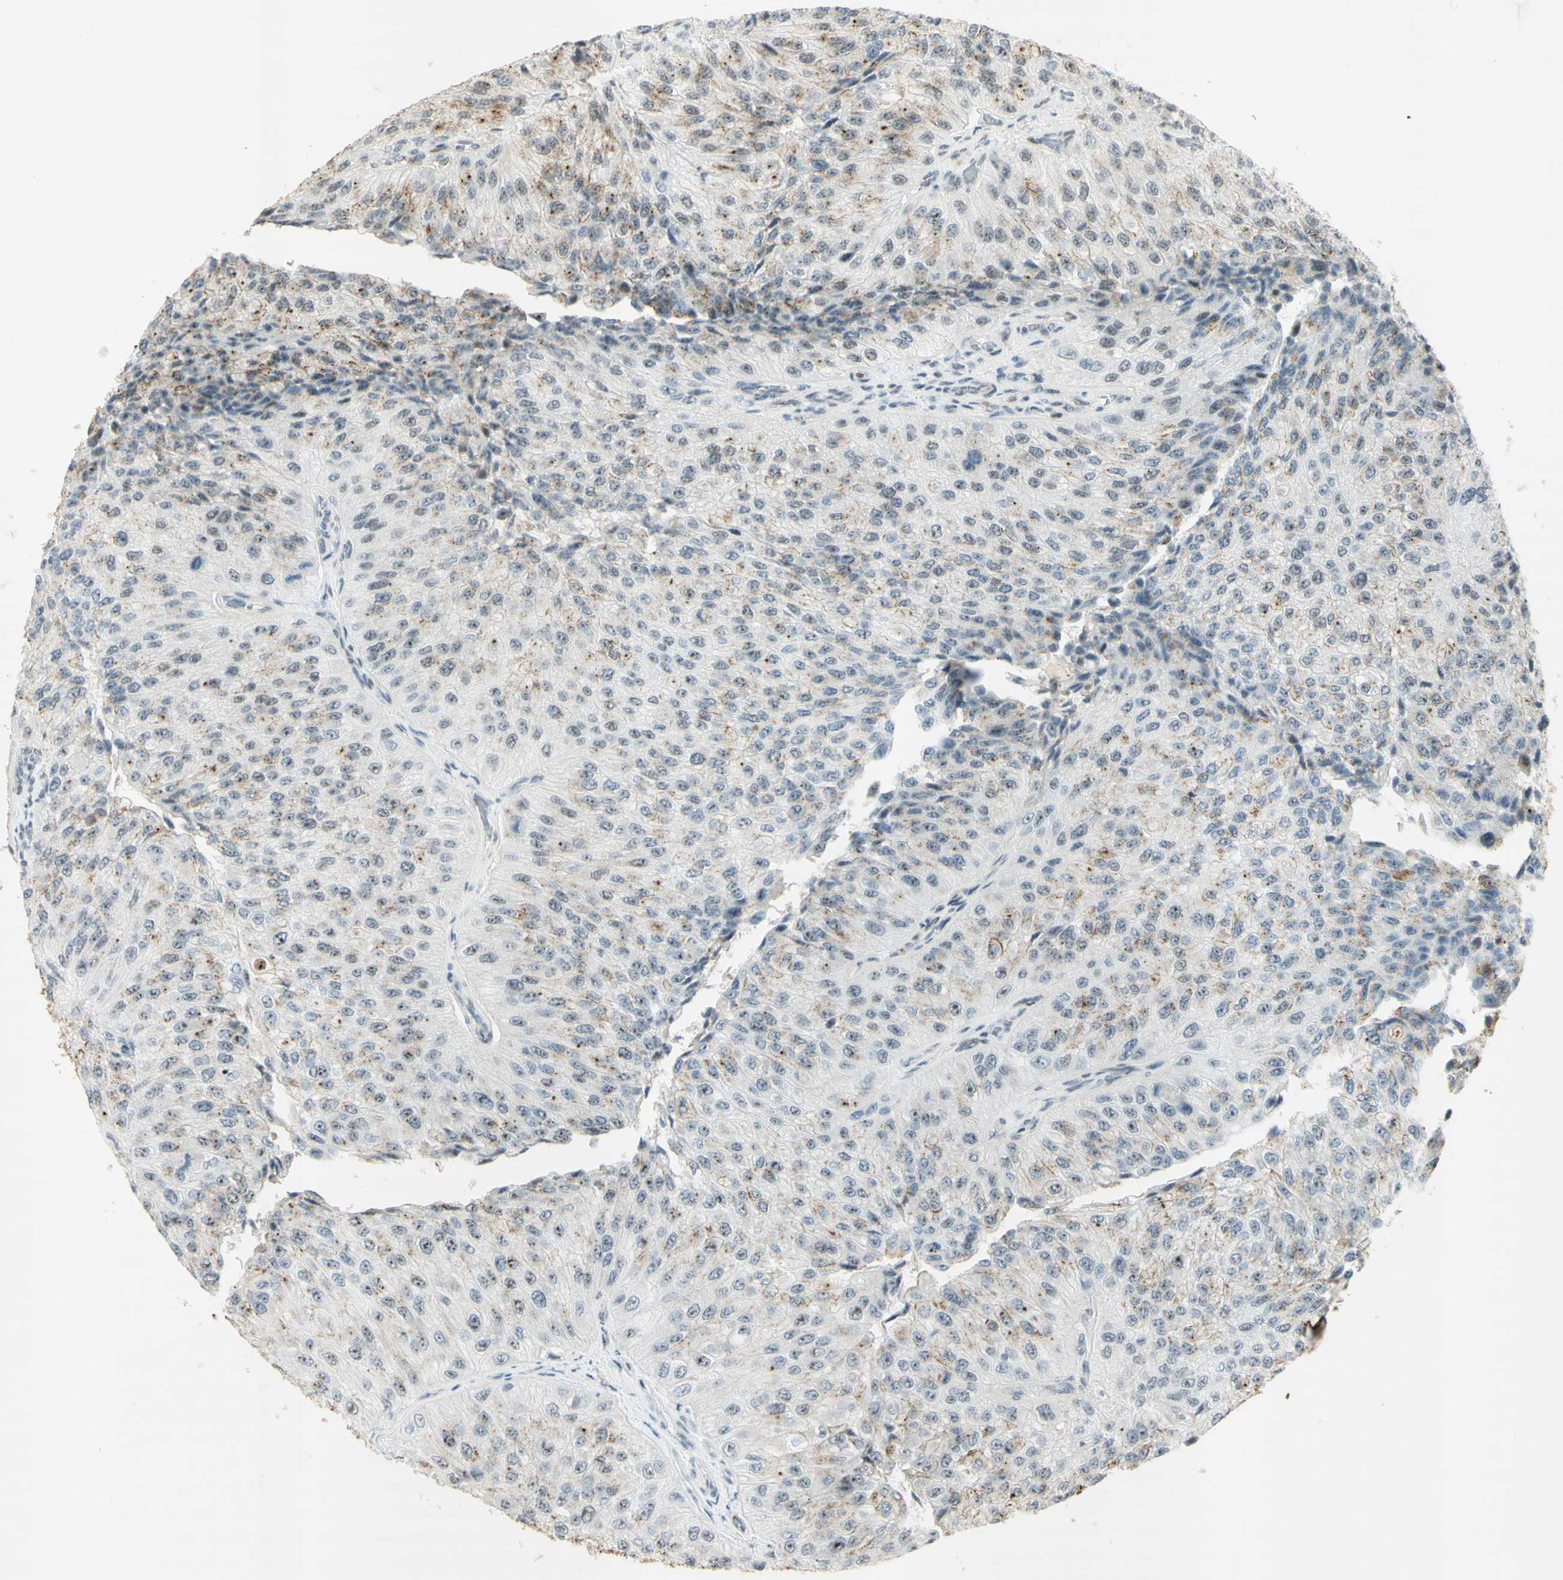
{"staining": {"intensity": "moderate", "quantity": "<25%", "location": "nuclear"}, "tissue": "urothelial cancer", "cell_type": "Tumor cells", "image_type": "cancer", "snomed": [{"axis": "morphology", "description": "Urothelial carcinoma, High grade"}, {"axis": "topography", "description": "Kidney"}, {"axis": "topography", "description": "Urinary bladder"}], "caption": "DAB (3,3'-diaminobenzidine) immunohistochemical staining of human urothelial cancer exhibits moderate nuclear protein positivity in approximately <25% of tumor cells.", "gene": "IRF1", "patient": {"sex": "male", "age": 77}}